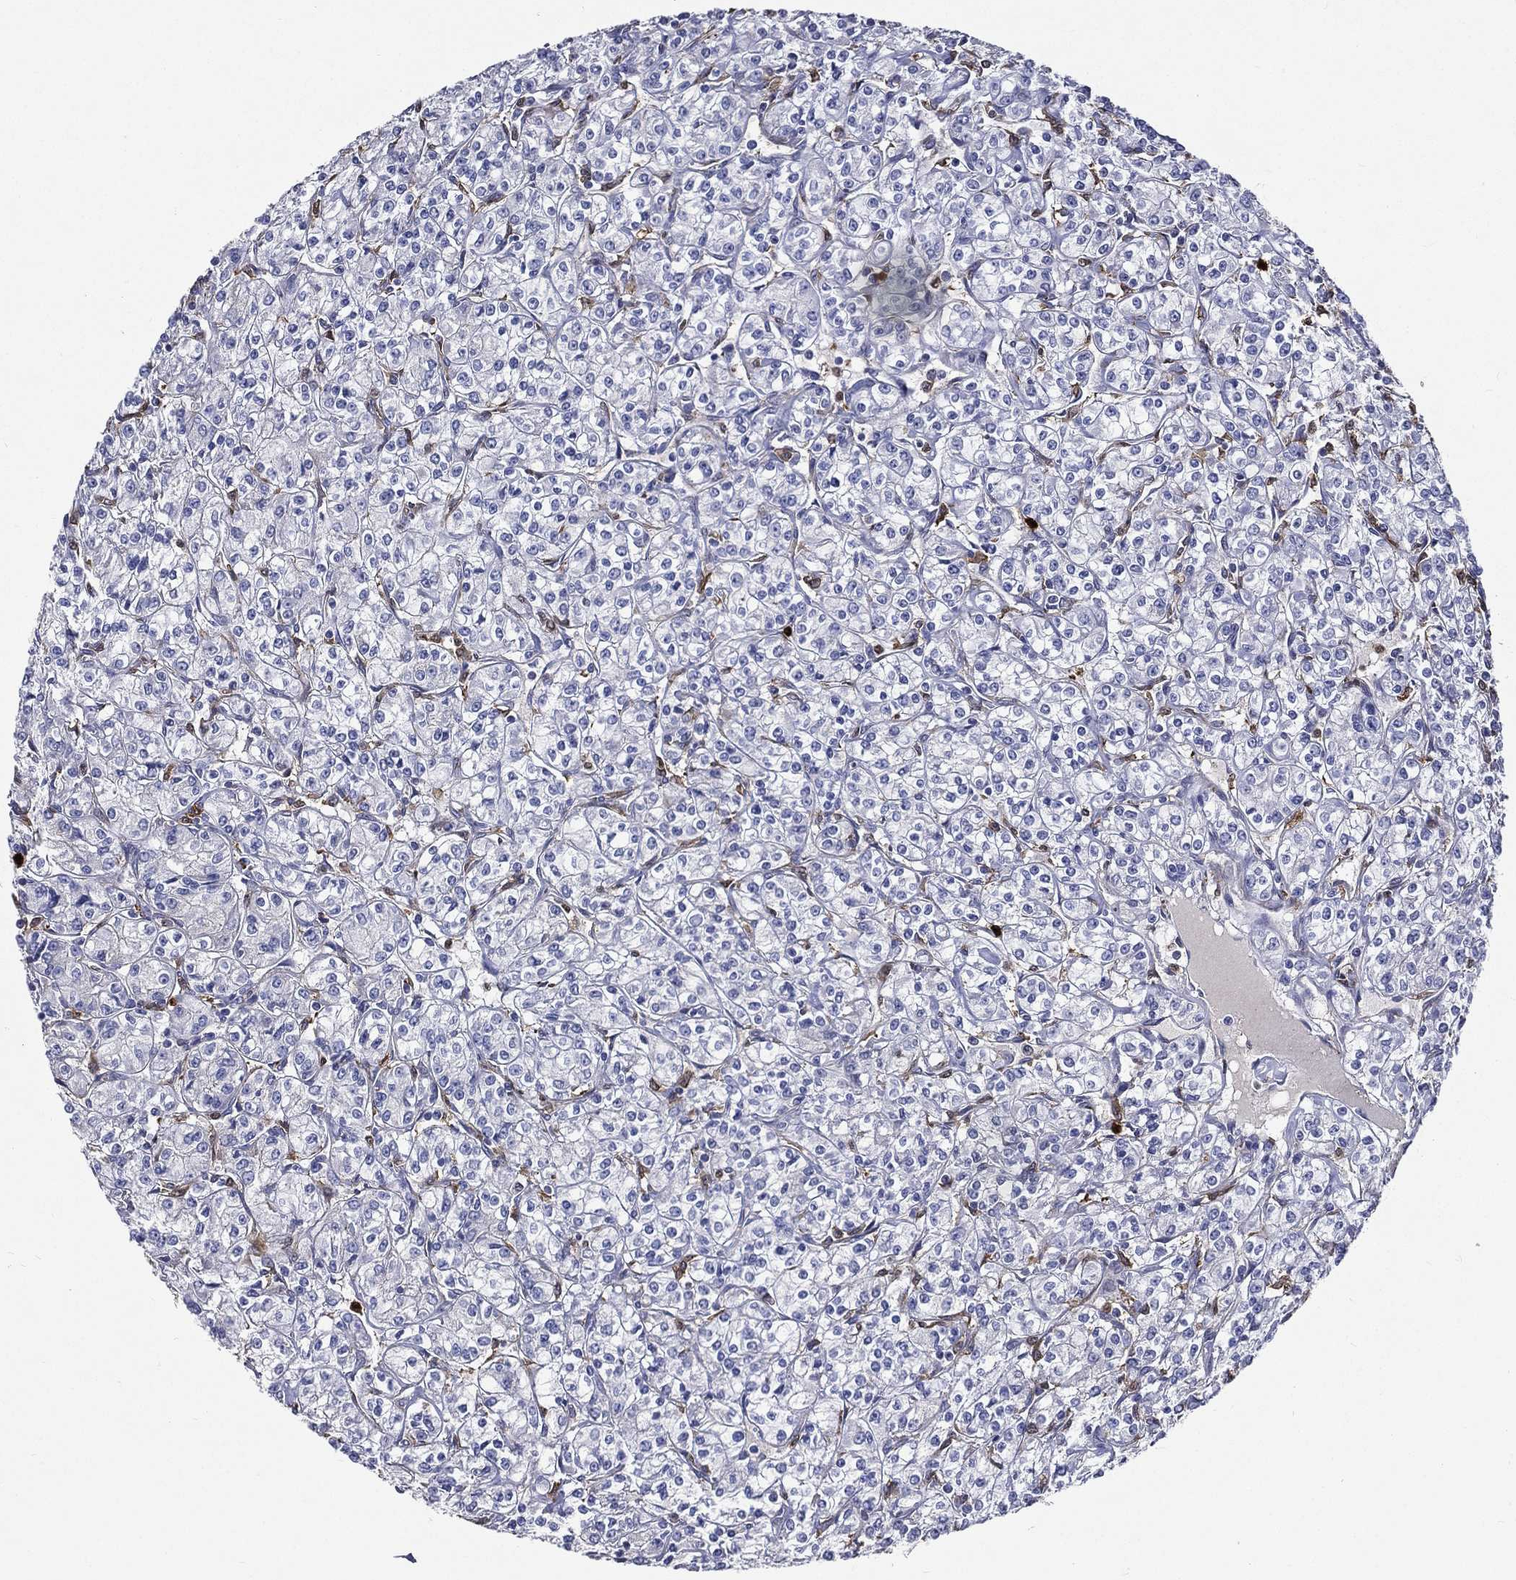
{"staining": {"intensity": "negative", "quantity": "none", "location": "none"}, "tissue": "renal cancer", "cell_type": "Tumor cells", "image_type": "cancer", "snomed": [{"axis": "morphology", "description": "Adenocarcinoma, NOS"}, {"axis": "topography", "description": "Kidney"}], "caption": "Photomicrograph shows no significant protein staining in tumor cells of renal adenocarcinoma. (Stains: DAB immunohistochemistry (IHC) with hematoxylin counter stain, Microscopy: brightfield microscopy at high magnification).", "gene": "GPR171", "patient": {"sex": "male", "age": 77}}